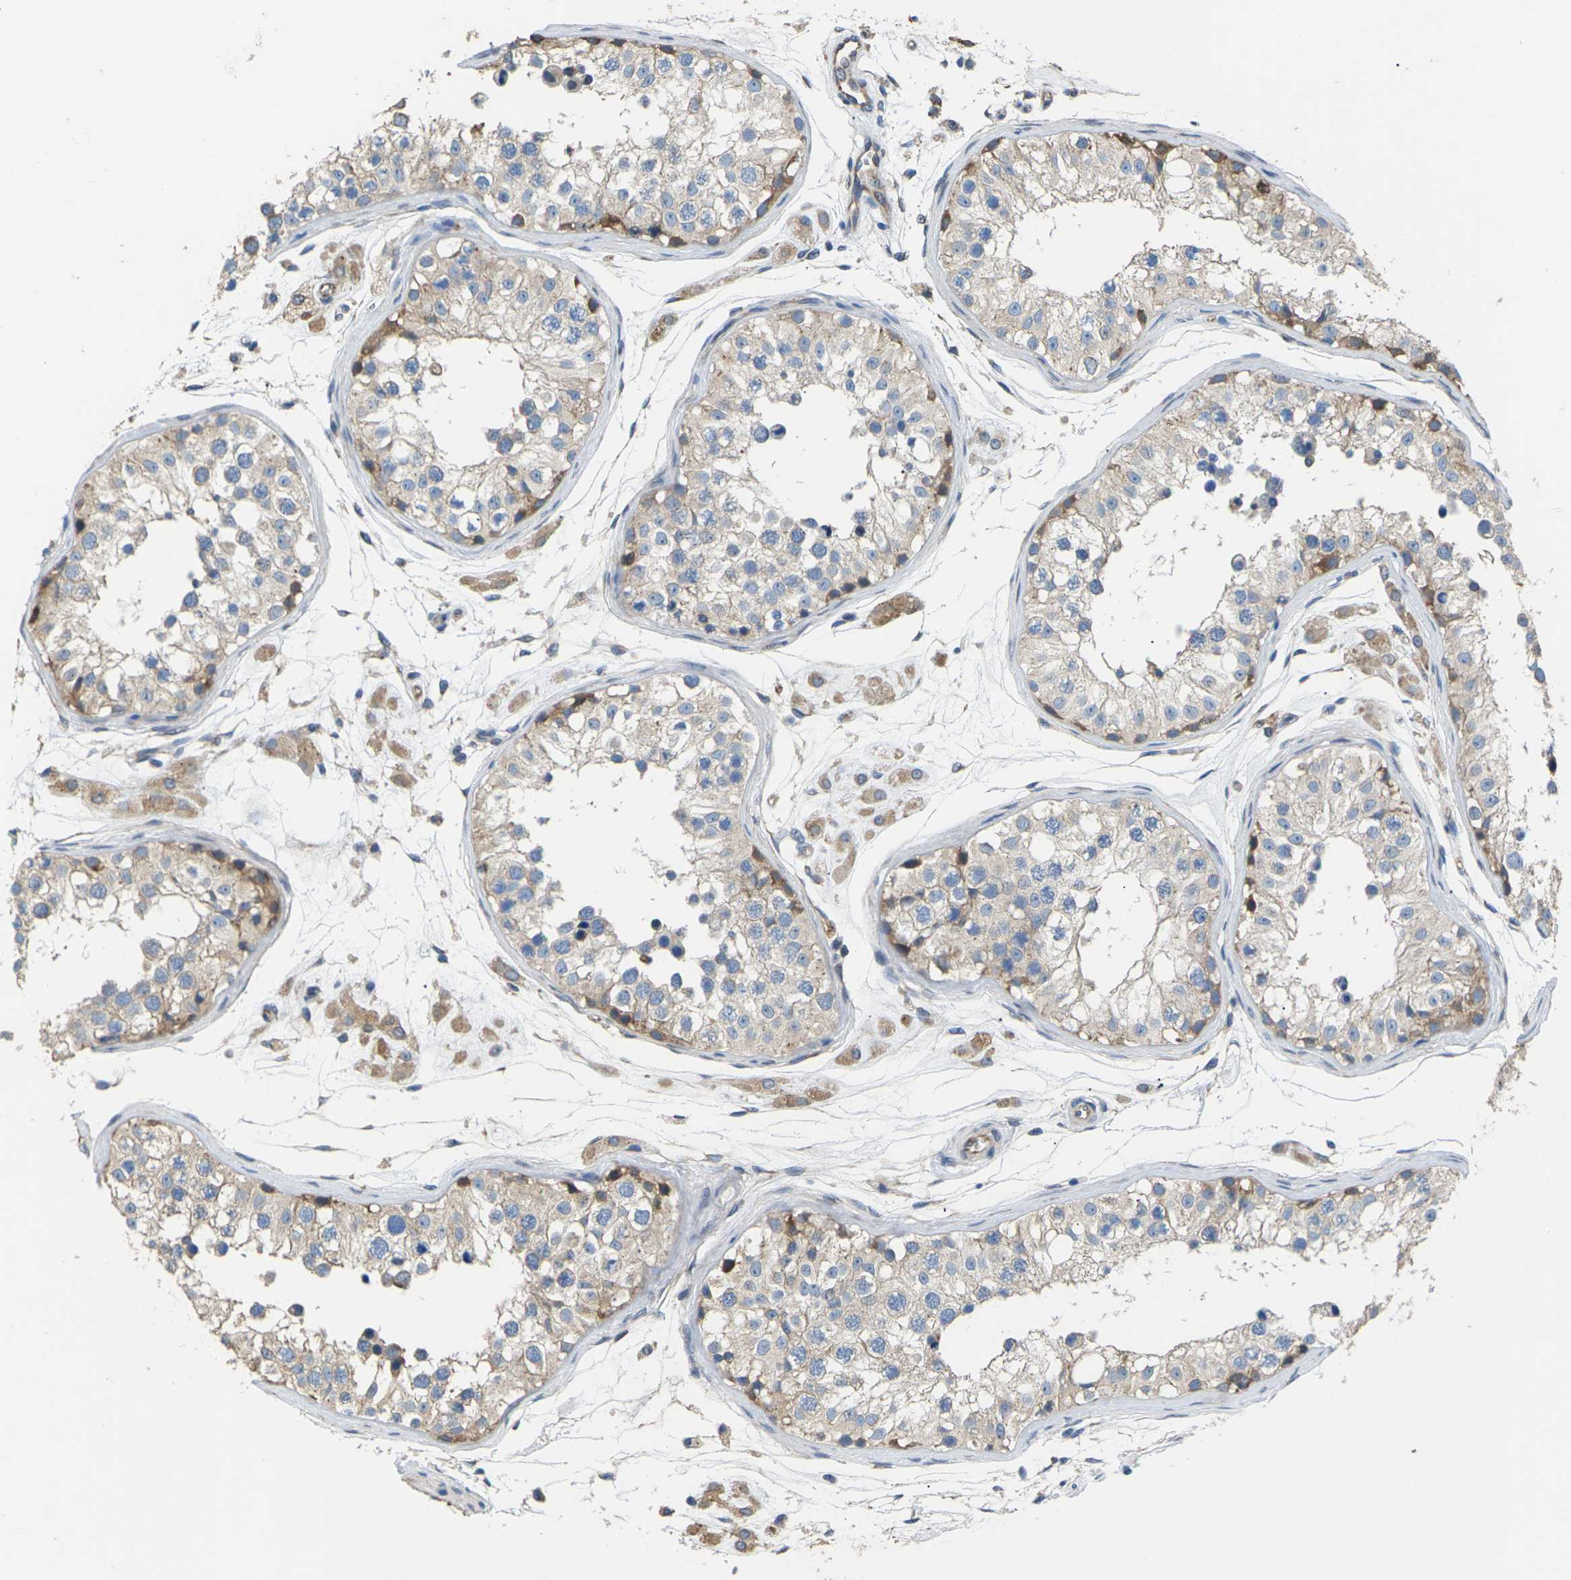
{"staining": {"intensity": "moderate", "quantity": ">75%", "location": "cytoplasmic/membranous"}, "tissue": "testis", "cell_type": "Cells in seminiferous ducts", "image_type": "normal", "snomed": [{"axis": "morphology", "description": "Normal tissue, NOS"}, {"axis": "morphology", "description": "Adenocarcinoma, metastatic, NOS"}, {"axis": "topography", "description": "Testis"}], "caption": "Immunohistochemistry (IHC) (DAB (3,3'-diaminobenzidine)) staining of normal human testis exhibits moderate cytoplasmic/membranous protein staining in approximately >75% of cells in seminiferous ducts.", "gene": "KLHDC8B", "patient": {"sex": "male", "age": 26}}